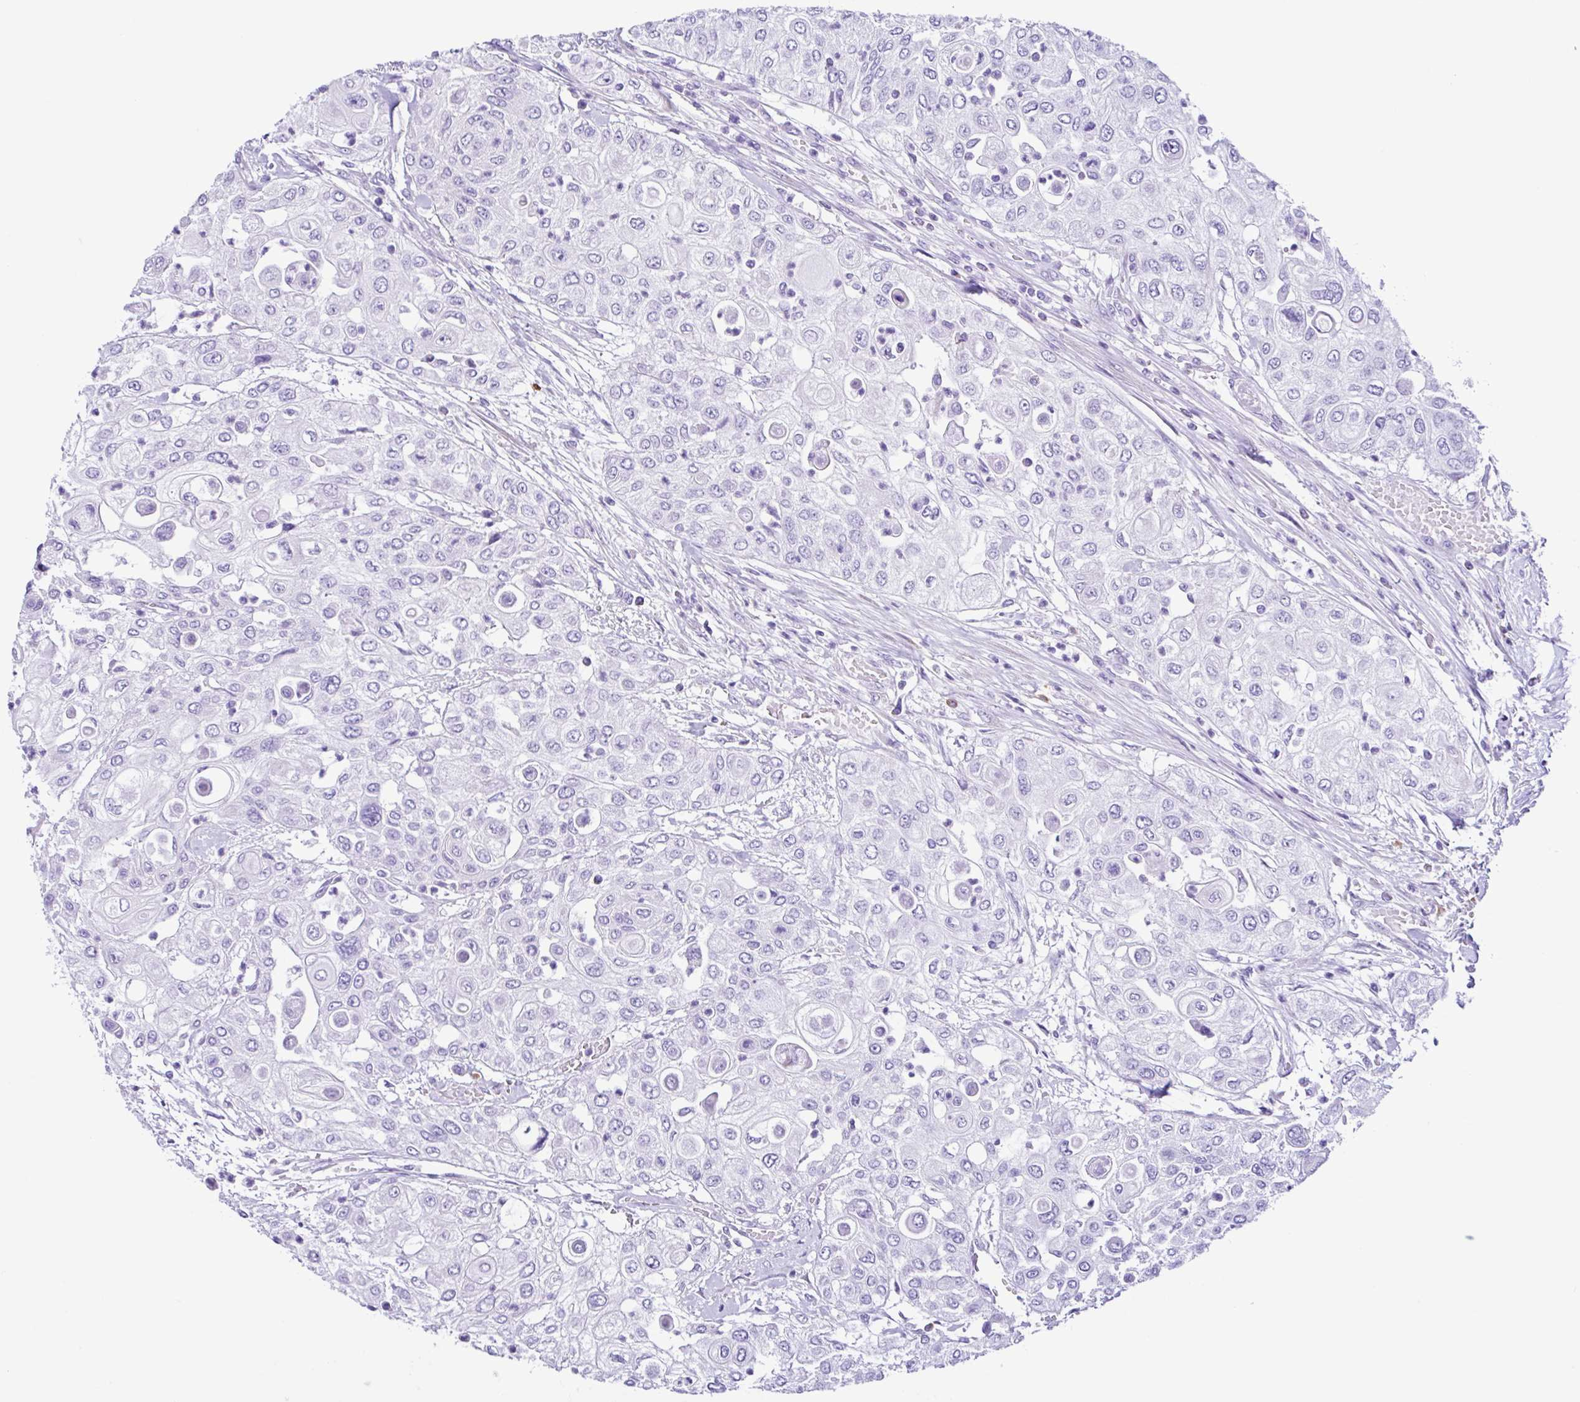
{"staining": {"intensity": "negative", "quantity": "none", "location": "none"}, "tissue": "urothelial cancer", "cell_type": "Tumor cells", "image_type": "cancer", "snomed": [{"axis": "morphology", "description": "Urothelial carcinoma, High grade"}, {"axis": "topography", "description": "Urinary bladder"}], "caption": "Immunohistochemistry of human high-grade urothelial carcinoma shows no expression in tumor cells.", "gene": "PIGF", "patient": {"sex": "female", "age": 79}}